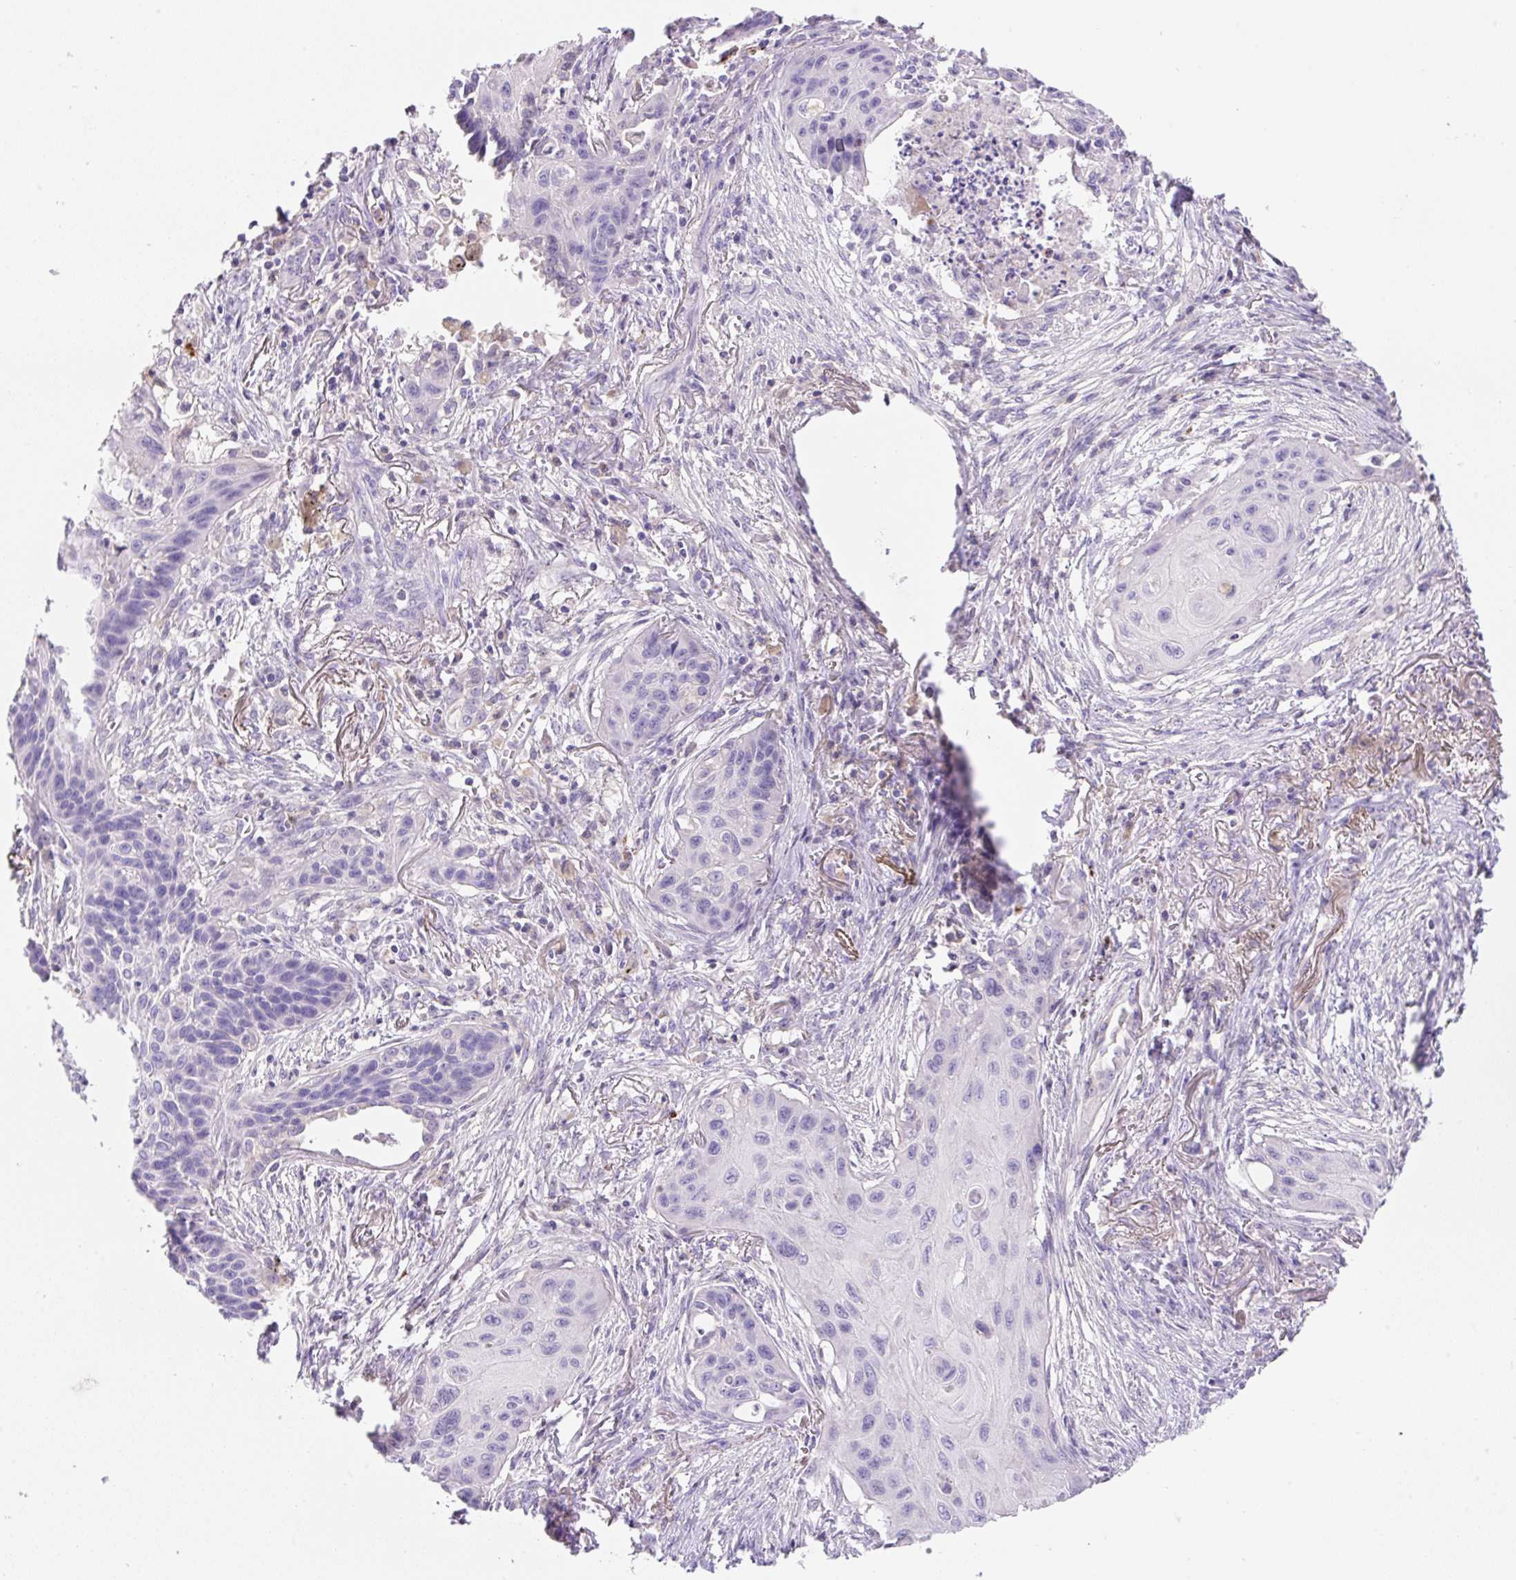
{"staining": {"intensity": "negative", "quantity": "none", "location": "none"}, "tissue": "lung cancer", "cell_type": "Tumor cells", "image_type": "cancer", "snomed": [{"axis": "morphology", "description": "Squamous cell carcinoma, NOS"}, {"axis": "topography", "description": "Lung"}], "caption": "This image is of lung squamous cell carcinoma stained with IHC to label a protein in brown with the nuclei are counter-stained blue. There is no positivity in tumor cells.", "gene": "TDRD15", "patient": {"sex": "male", "age": 71}}